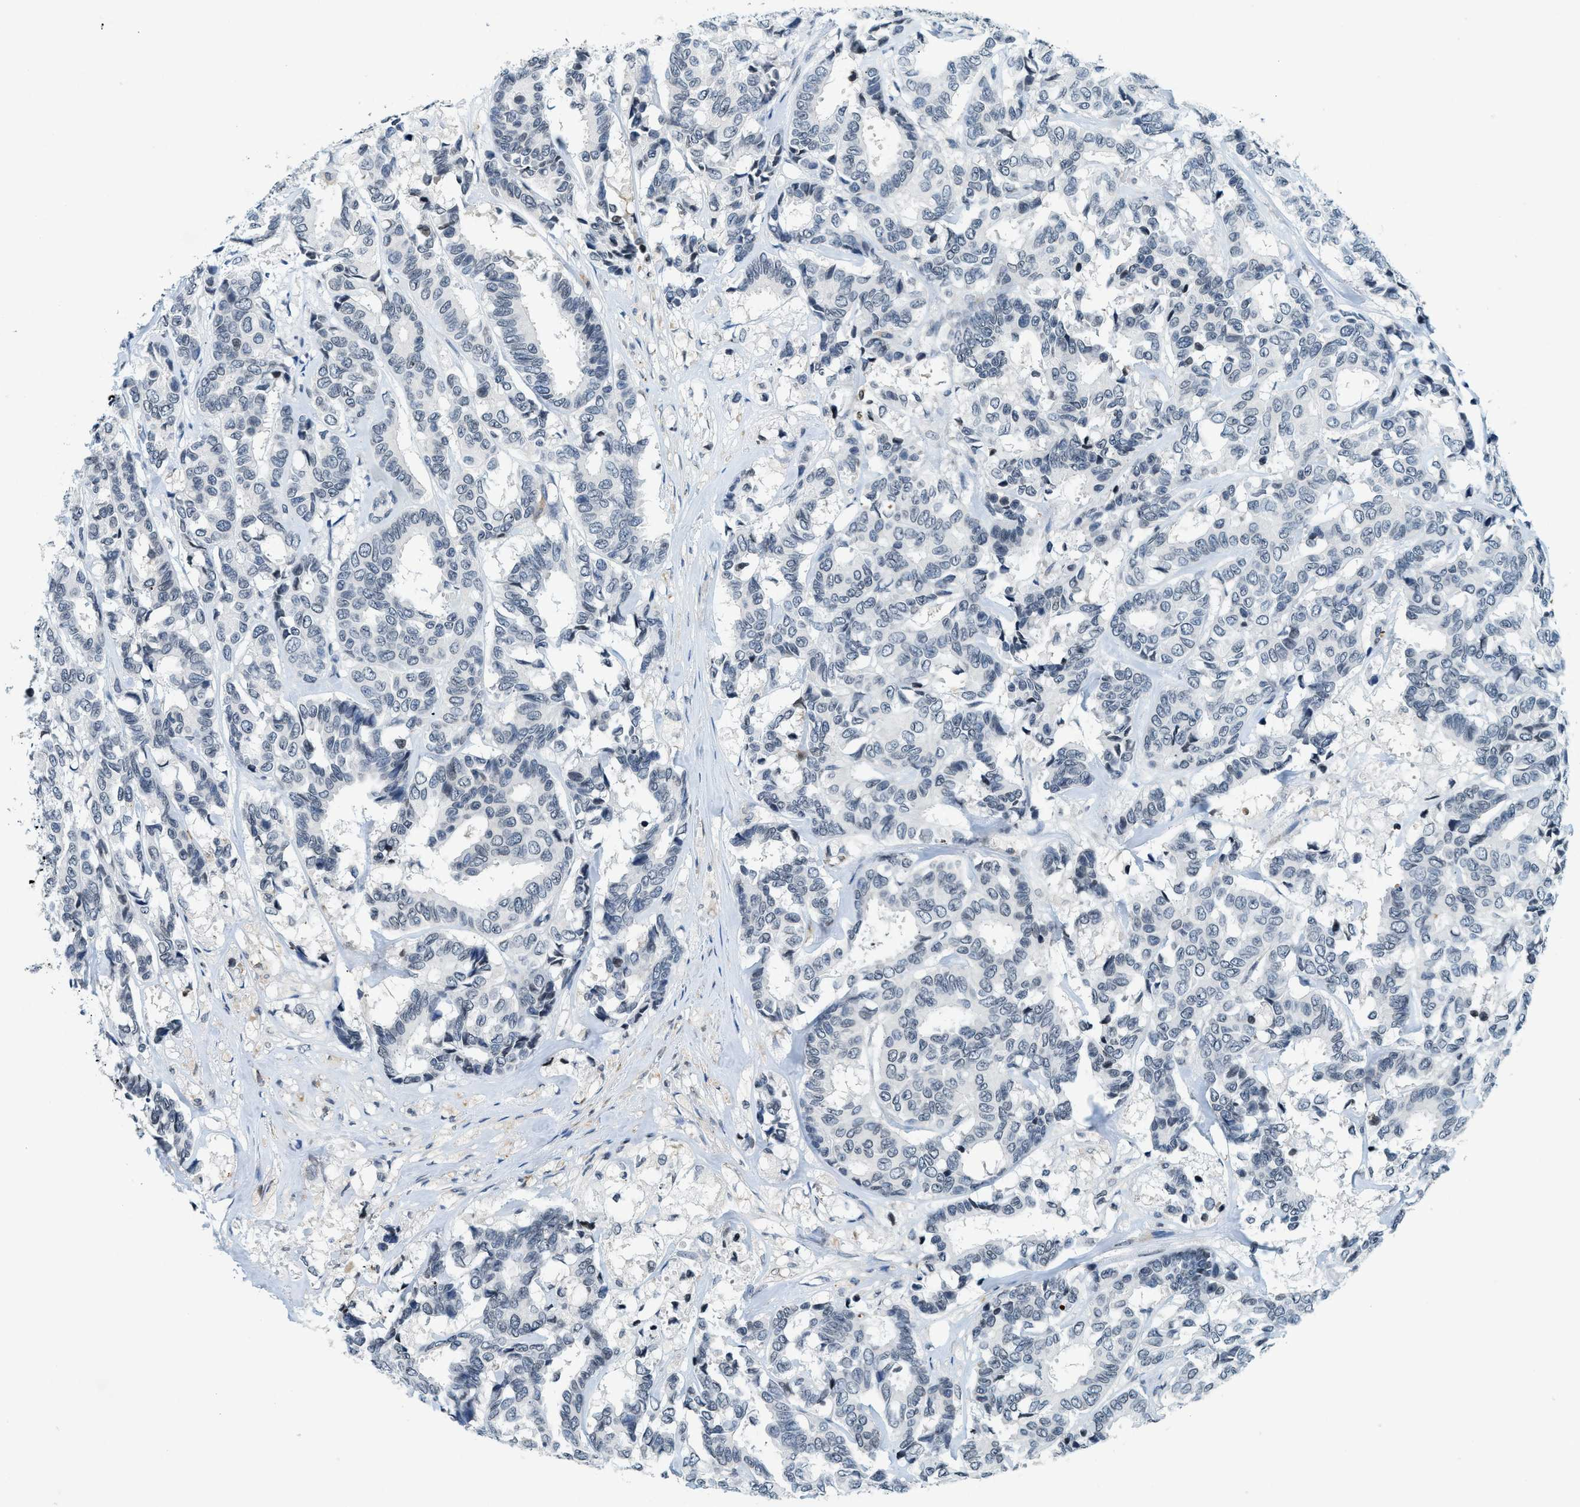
{"staining": {"intensity": "negative", "quantity": "none", "location": "none"}, "tissue": "breast cancer", "cell_type": "Tumor cells", "image_type": "cancer", "snomed": [{"axis": "morphology", "description": "Duct carcinoma"}, {"axis": "topography", "description": "Breast"}], "caption": "High power microscopy photomicrograph of an immunohistochemistry (IHC) photomicrograph of breast cancer, revealing no significant staining in tumor cells. The staining was performed using DAB to visualize the protein expression in brown, while the nuclei were stained in blue with hematoxylin (Magnification: 20x).", "gene": "UVRAG", "patient": {"sex": "female", "age": 87}}